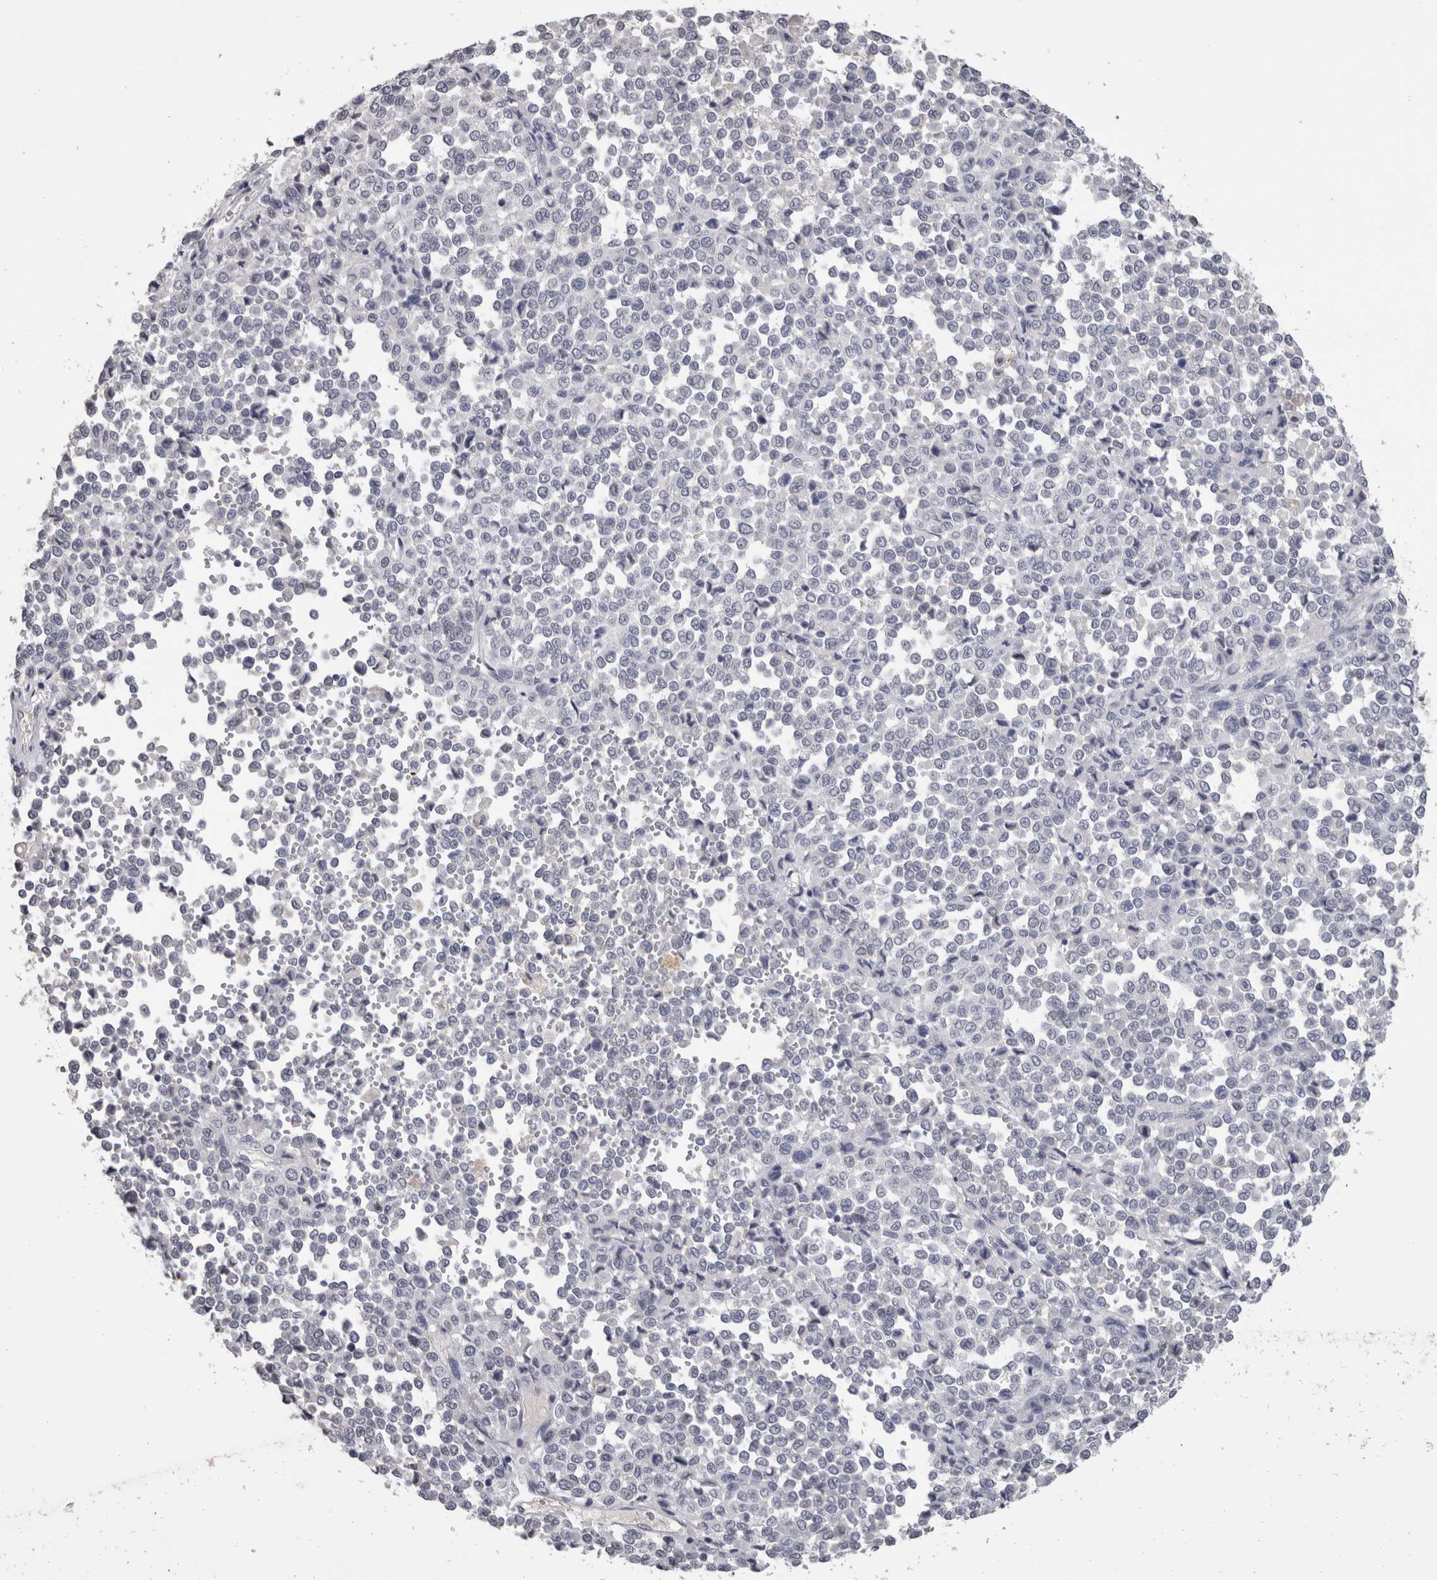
{"staining": {"intensity": "negative", "quantity": "none", "location": "none"}, "tissue": "melanoma", "cell_type": "Tumor cells", "image_type": "cancer", "snomed": [{"axis": "morphology", "description": "Malignant melanoma, Metastatic site"}, {"axis": "topography", "description": "Pancreas"}], "caption": "An IHC histopathology image of malignant melanoma (metastatic site) is shown. There is no staining in tumor cells of malignant melanoma (metastatic site).", "gene": "DDX17", "patient": {"sex": "female", "age": 30}}